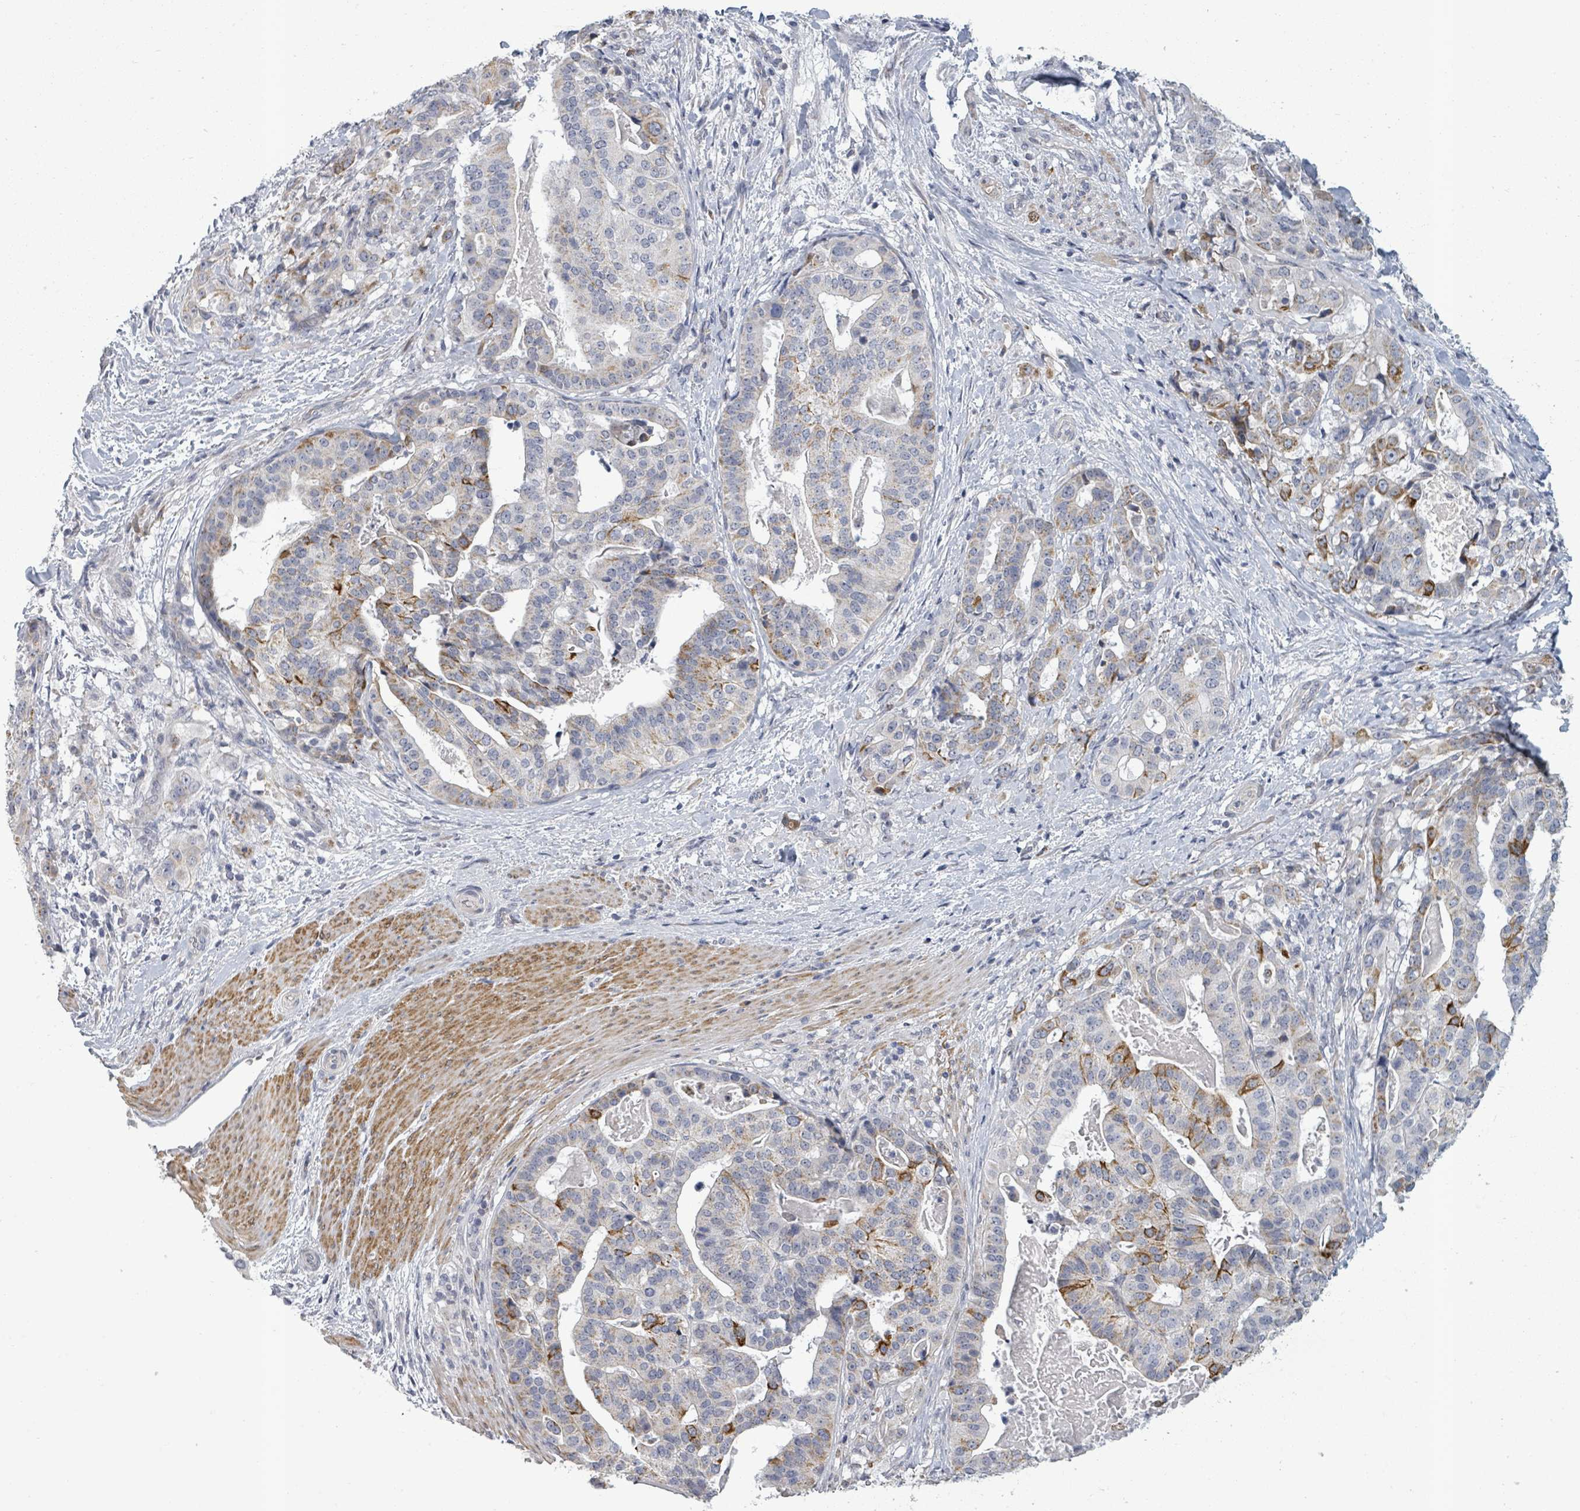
{"staining": {"intensity": "moderate", "quantity": "<25%", "location": "cytoplasmic/membranous"}, "tissue": "stomach cancer", "cell_type": "Tumor cells", "image_type": "cancer", "snomed": [{"axis": "morphology", "description": "Adenocarcinoma, NOS"}, {"axis": "topography", "description": "Stomach"}], "caption": "Protein analysis of stomach cancer (adenocarcinoma) tissue demonstrates moderate cytoplasmic/membranous positivity in approximately <25% of tumor cells.", "gene": "PTPN20", "patient": {"sex": "male", "age": 48}}